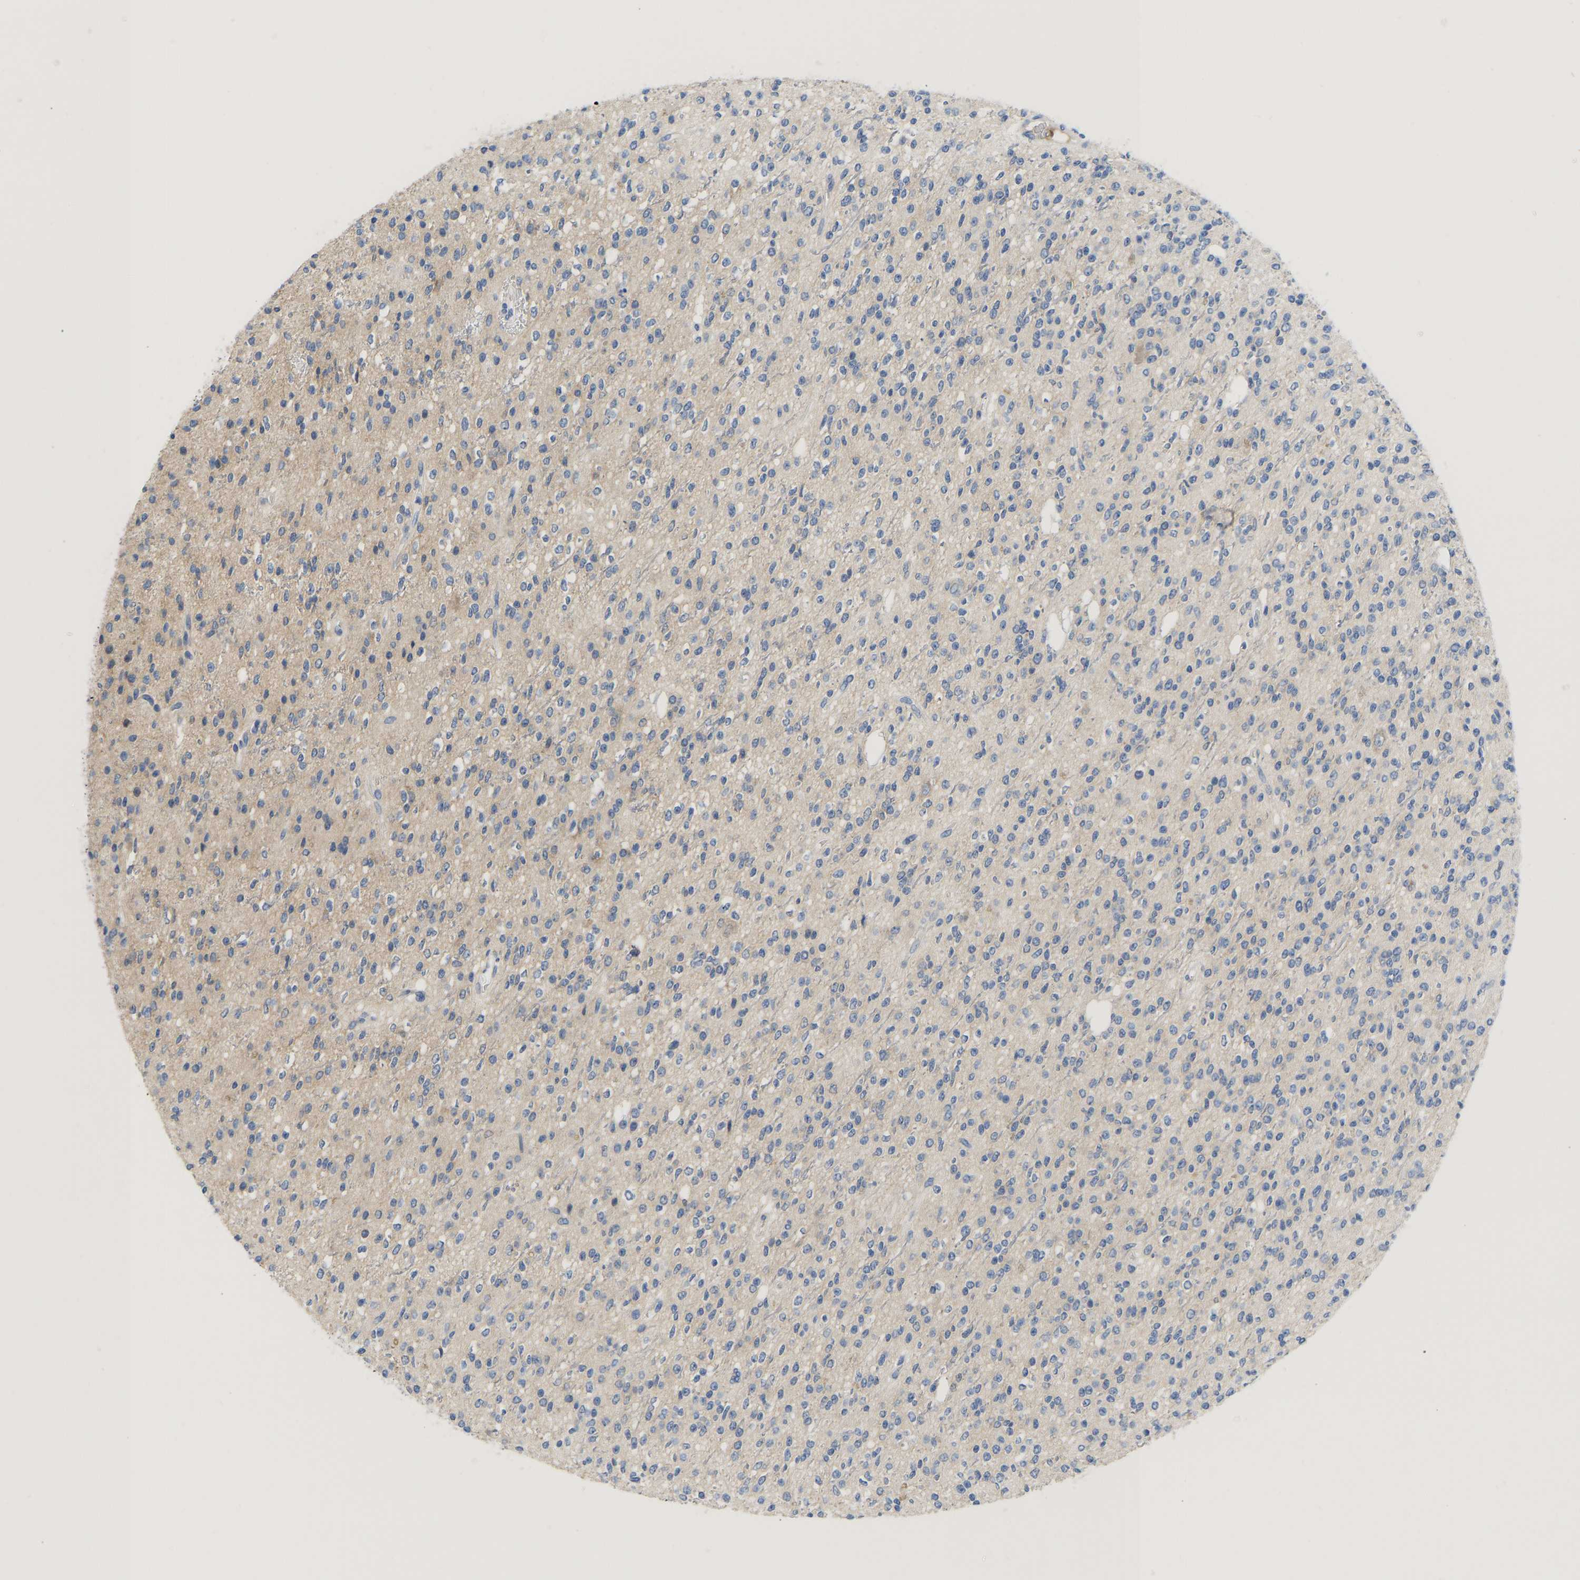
{"staining": {"intensity": "negative", "quantity": "none", "location": "none"}, "tissue": "glioma", "cell_type": "Tumor cells", "image_type": "cancer", "snomed": [{"axis": "morphology", "description": "Glioma, malignant, High grade"}, {"axis": "topography", "description": "Brain"}], "caption": "The histopathology image demonstrates no significant positivity in tumor cells of malignant glioma (high-grade).", "gene": "ABCA10", "patient": {"sex": "male", "age": 34}}